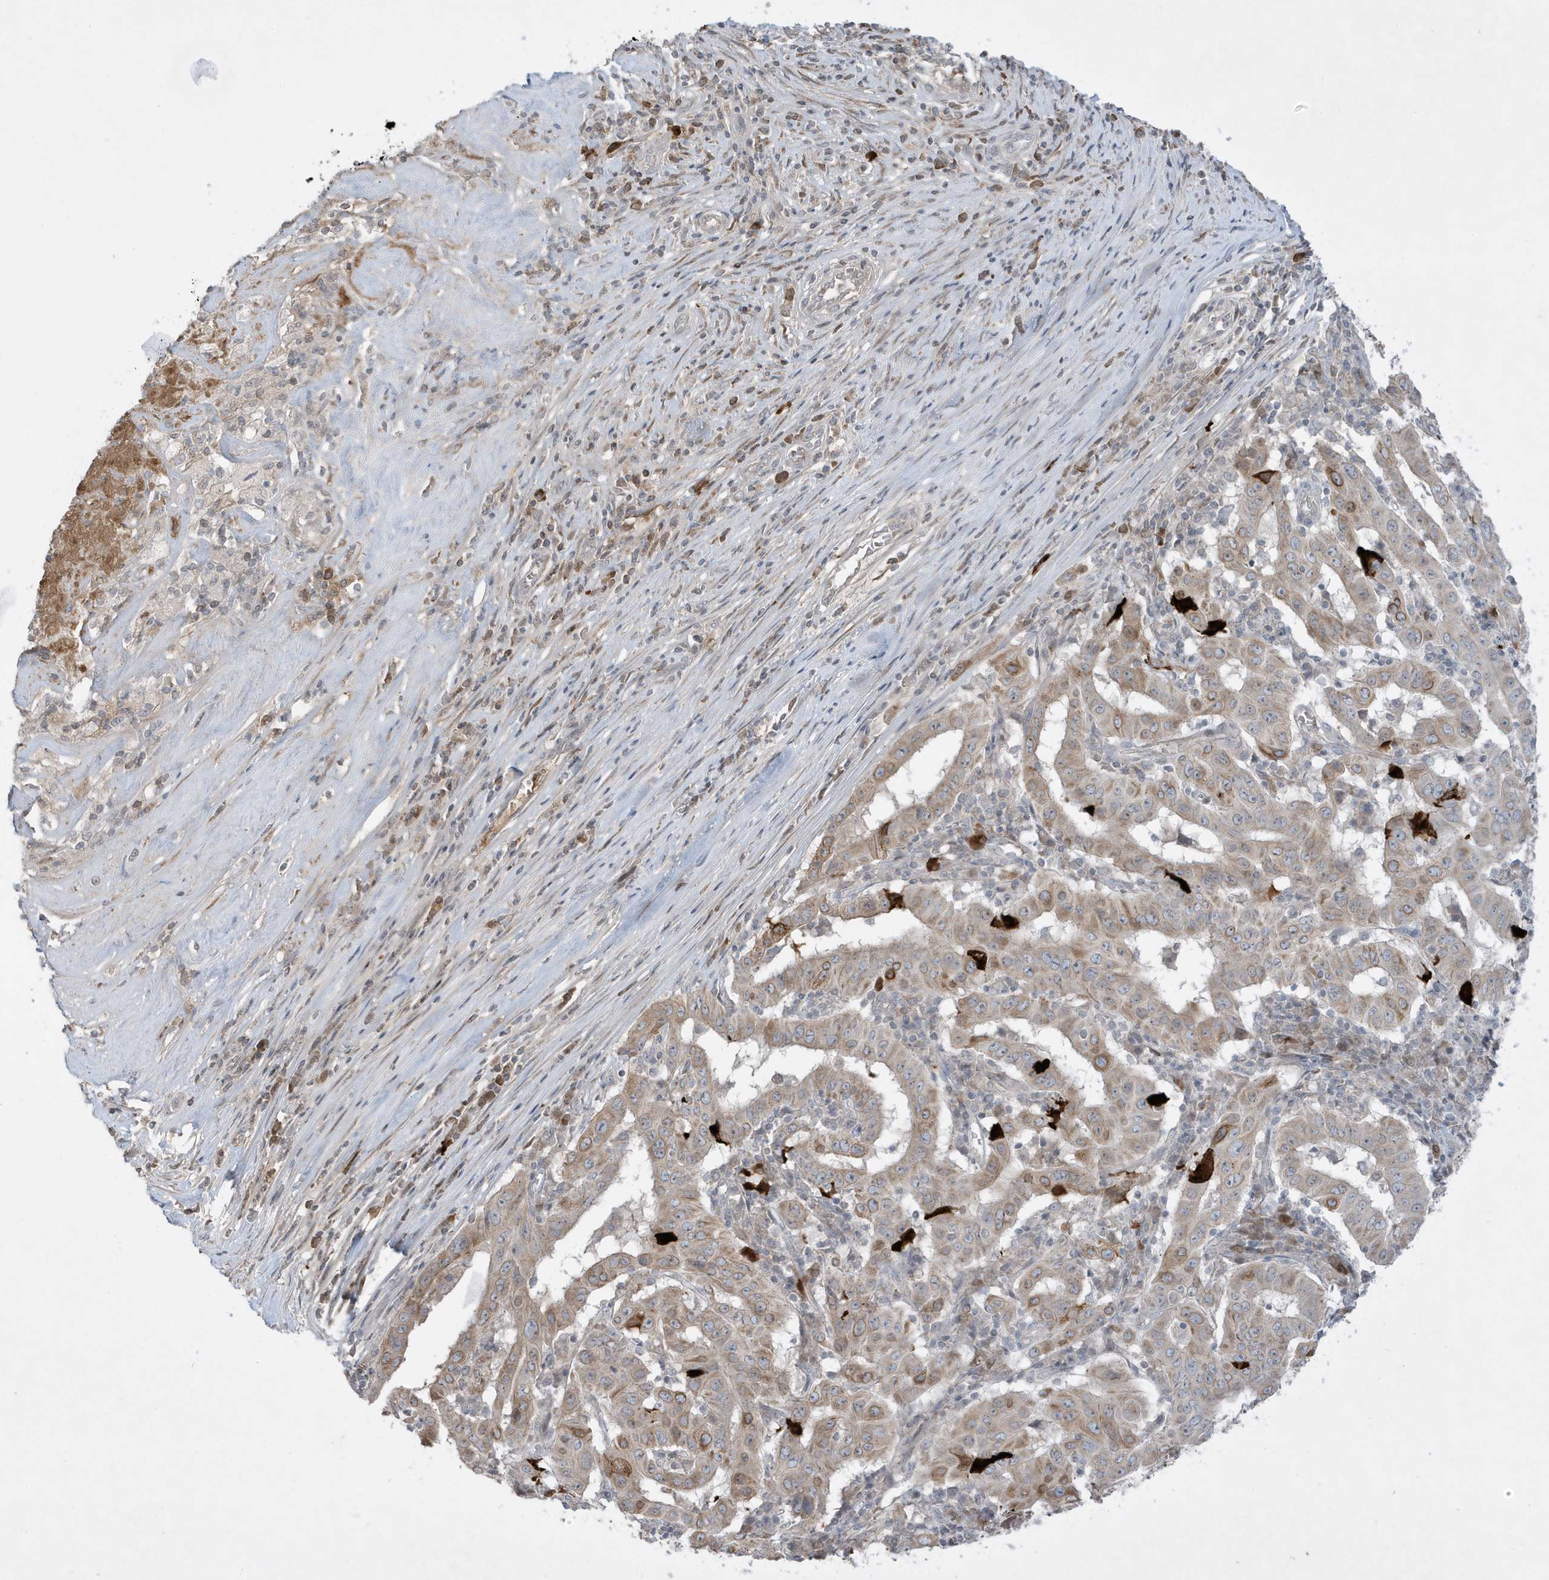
{"staining": {"intensity": "moderate", "quantity": ">75%", "location": "cytoplasmic/membranous"}, "tissue": "pancreatic cancer", "cell_type": "Tumor cells", "image_type": "cancer", "snomed": [{"axis": "morphology", "description": "Adenocarcinoma, NOS"}, {"axis": "topography", "description": "Pancreas"}], "caption": "Moderate cytoplasmic/membranous staining for a protein is identified in approximately >75% of tumor cells of pancreatic cancer using immunohistochemistry (IHC).", "gene": "FNDC1", "patient": {"sex": "male", "age": 63}}